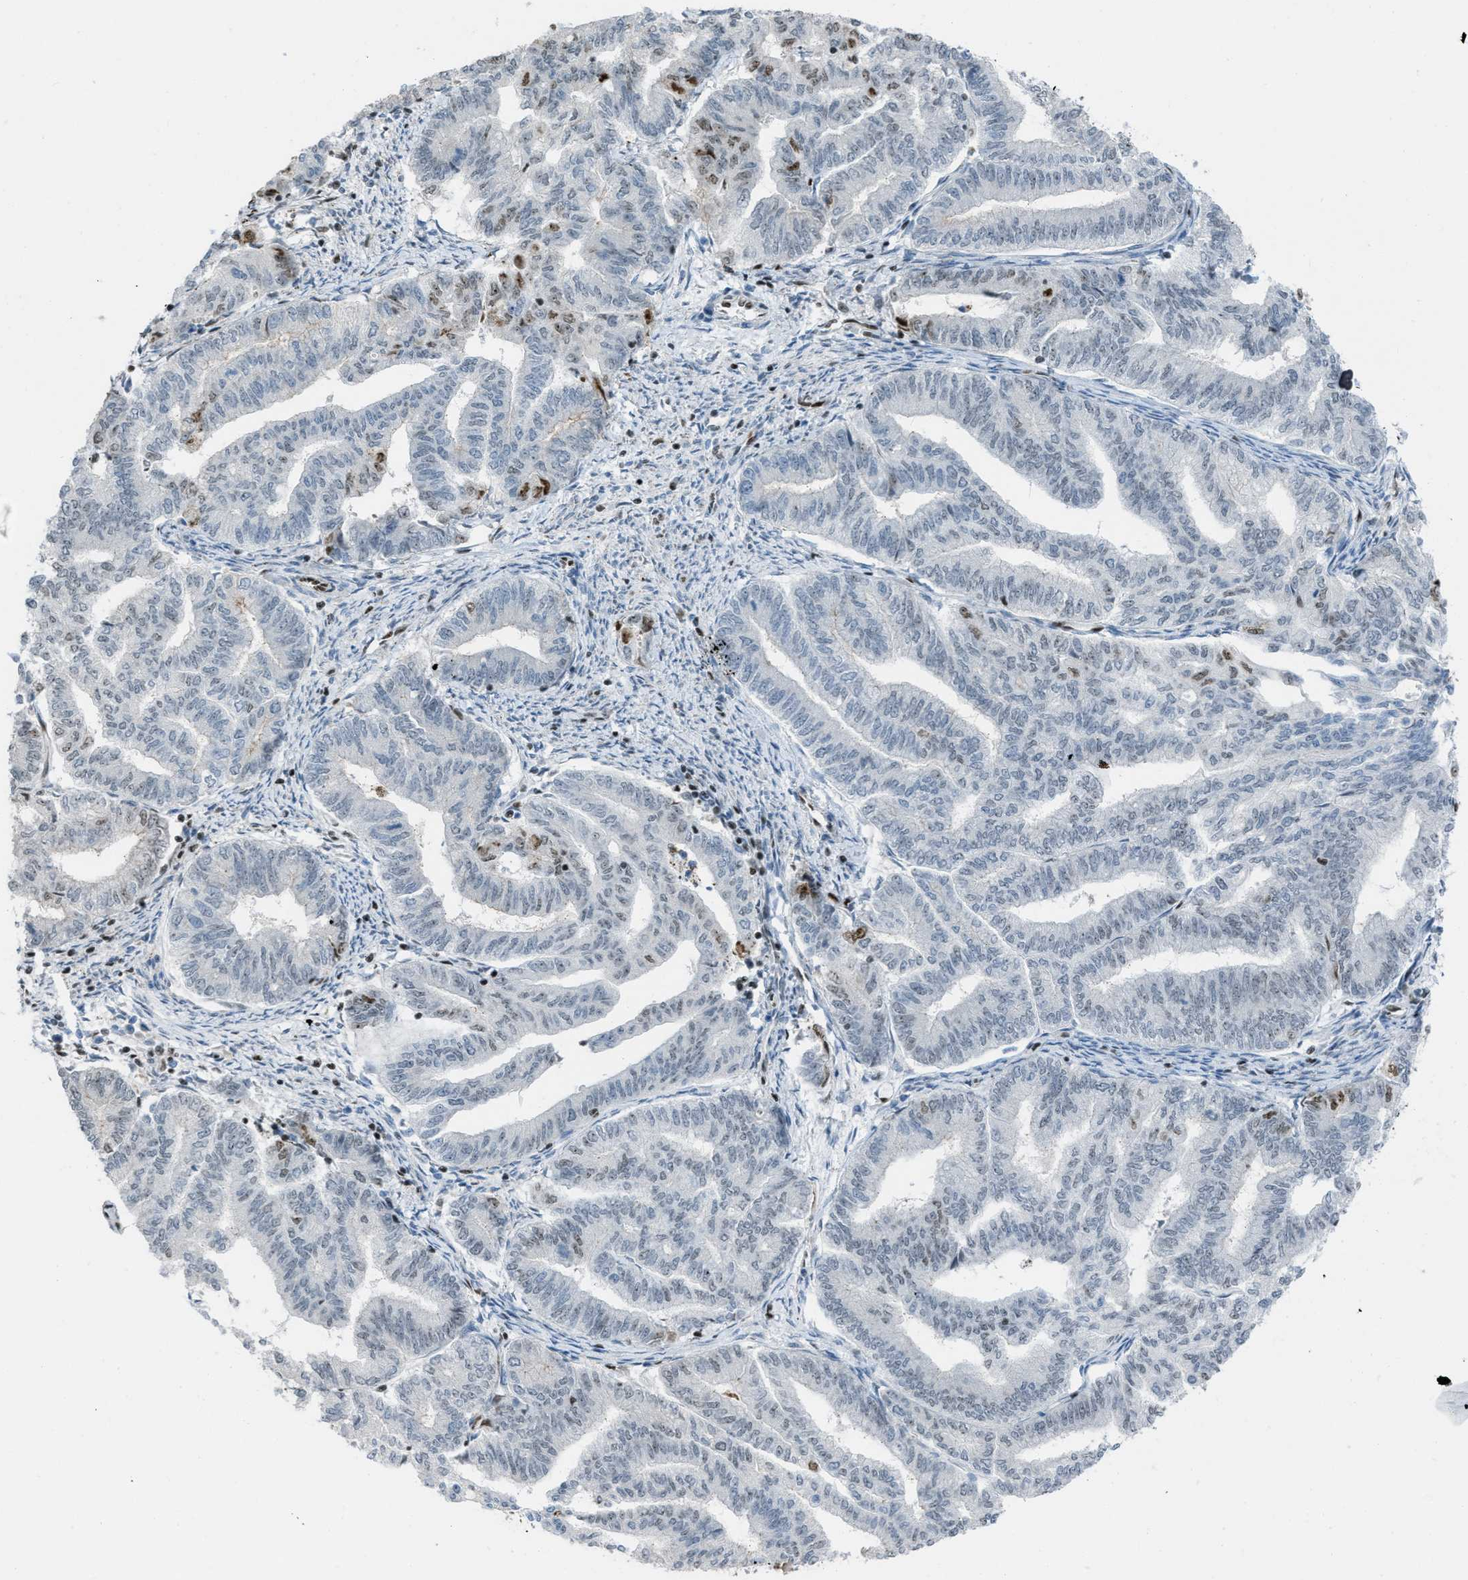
{"staining": {"intensity": "moderate", "quantity": "<25%", "location": "nuclear"}, "tissue": "endometrial cancer", "cell_type": "Tumor cells", "image_type": "cancer", "snomed": [{"axis": "morphology", "description": "Adenocarcinoma, NOS"}, {"axis": "topography", "description": "Endometrium"}], "caption": "Human adenocarcinoma (endometrial) stained for a protein (brown) displays moderate nuclear positive expression in about <25% of tumor cells.", "gene": "SLFN5", "patient": {"sex": "female", "age": 79}}